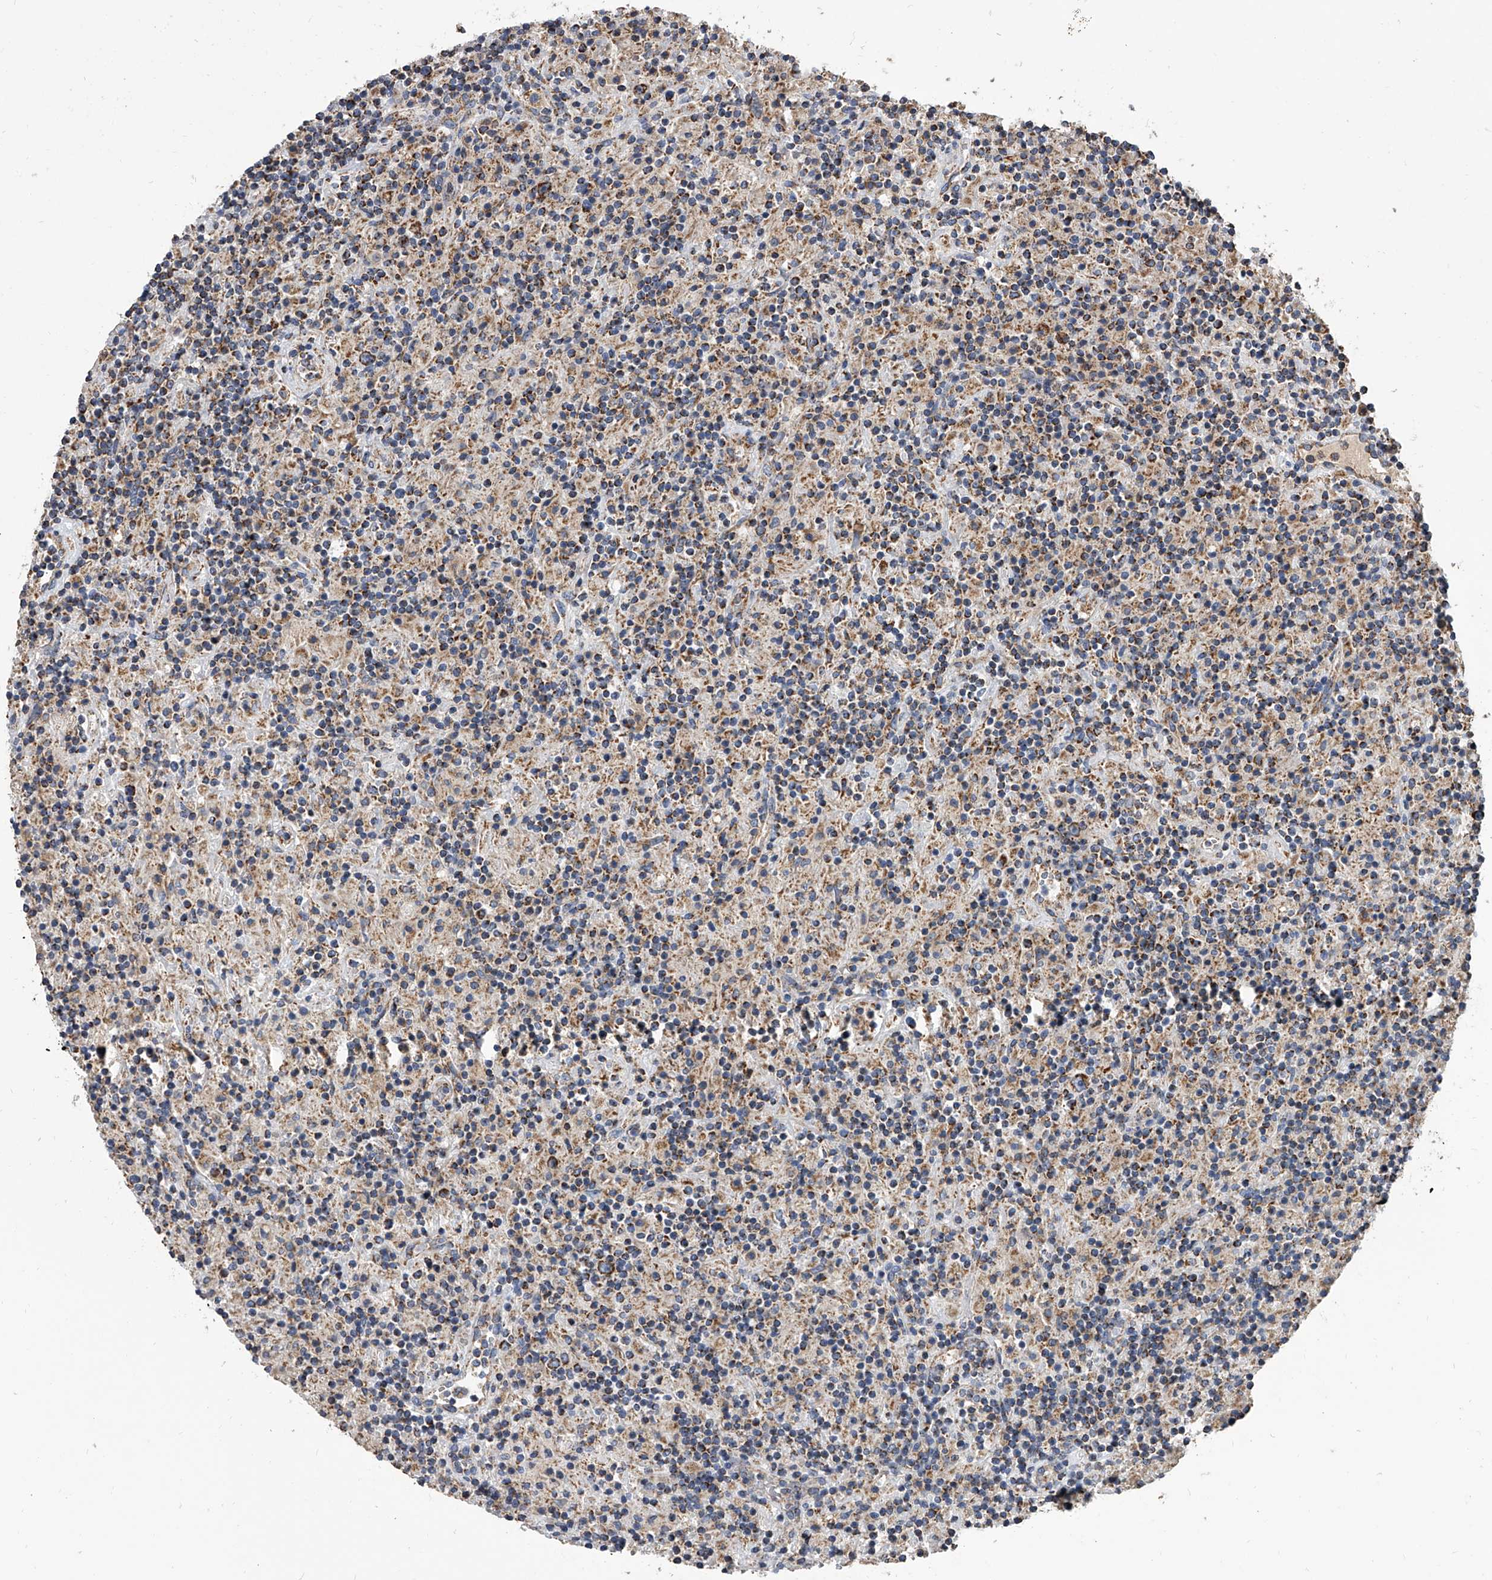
{"staining": {"intensity": "moderate", "quantity": ">75%", "location": "cytoplasmic/membranous"}, "tissue": "lymphoma", "cell_type": "Tumor cells", "image_type": "cancer", "snomed": [{"axis": "morphology", "description": "Hodgkin's disease, NOS"}, {"axis": "topography", "description": "Lymph node"}], "caption": "Hodgkin's disease stained with immunohistochemistry (IHC) demonstrates moderate cytoplasmic/membranous expression in about >75% of tumor cells.", "gene": "MRPL28", "patient": {"sex": "male", "age": 70}}